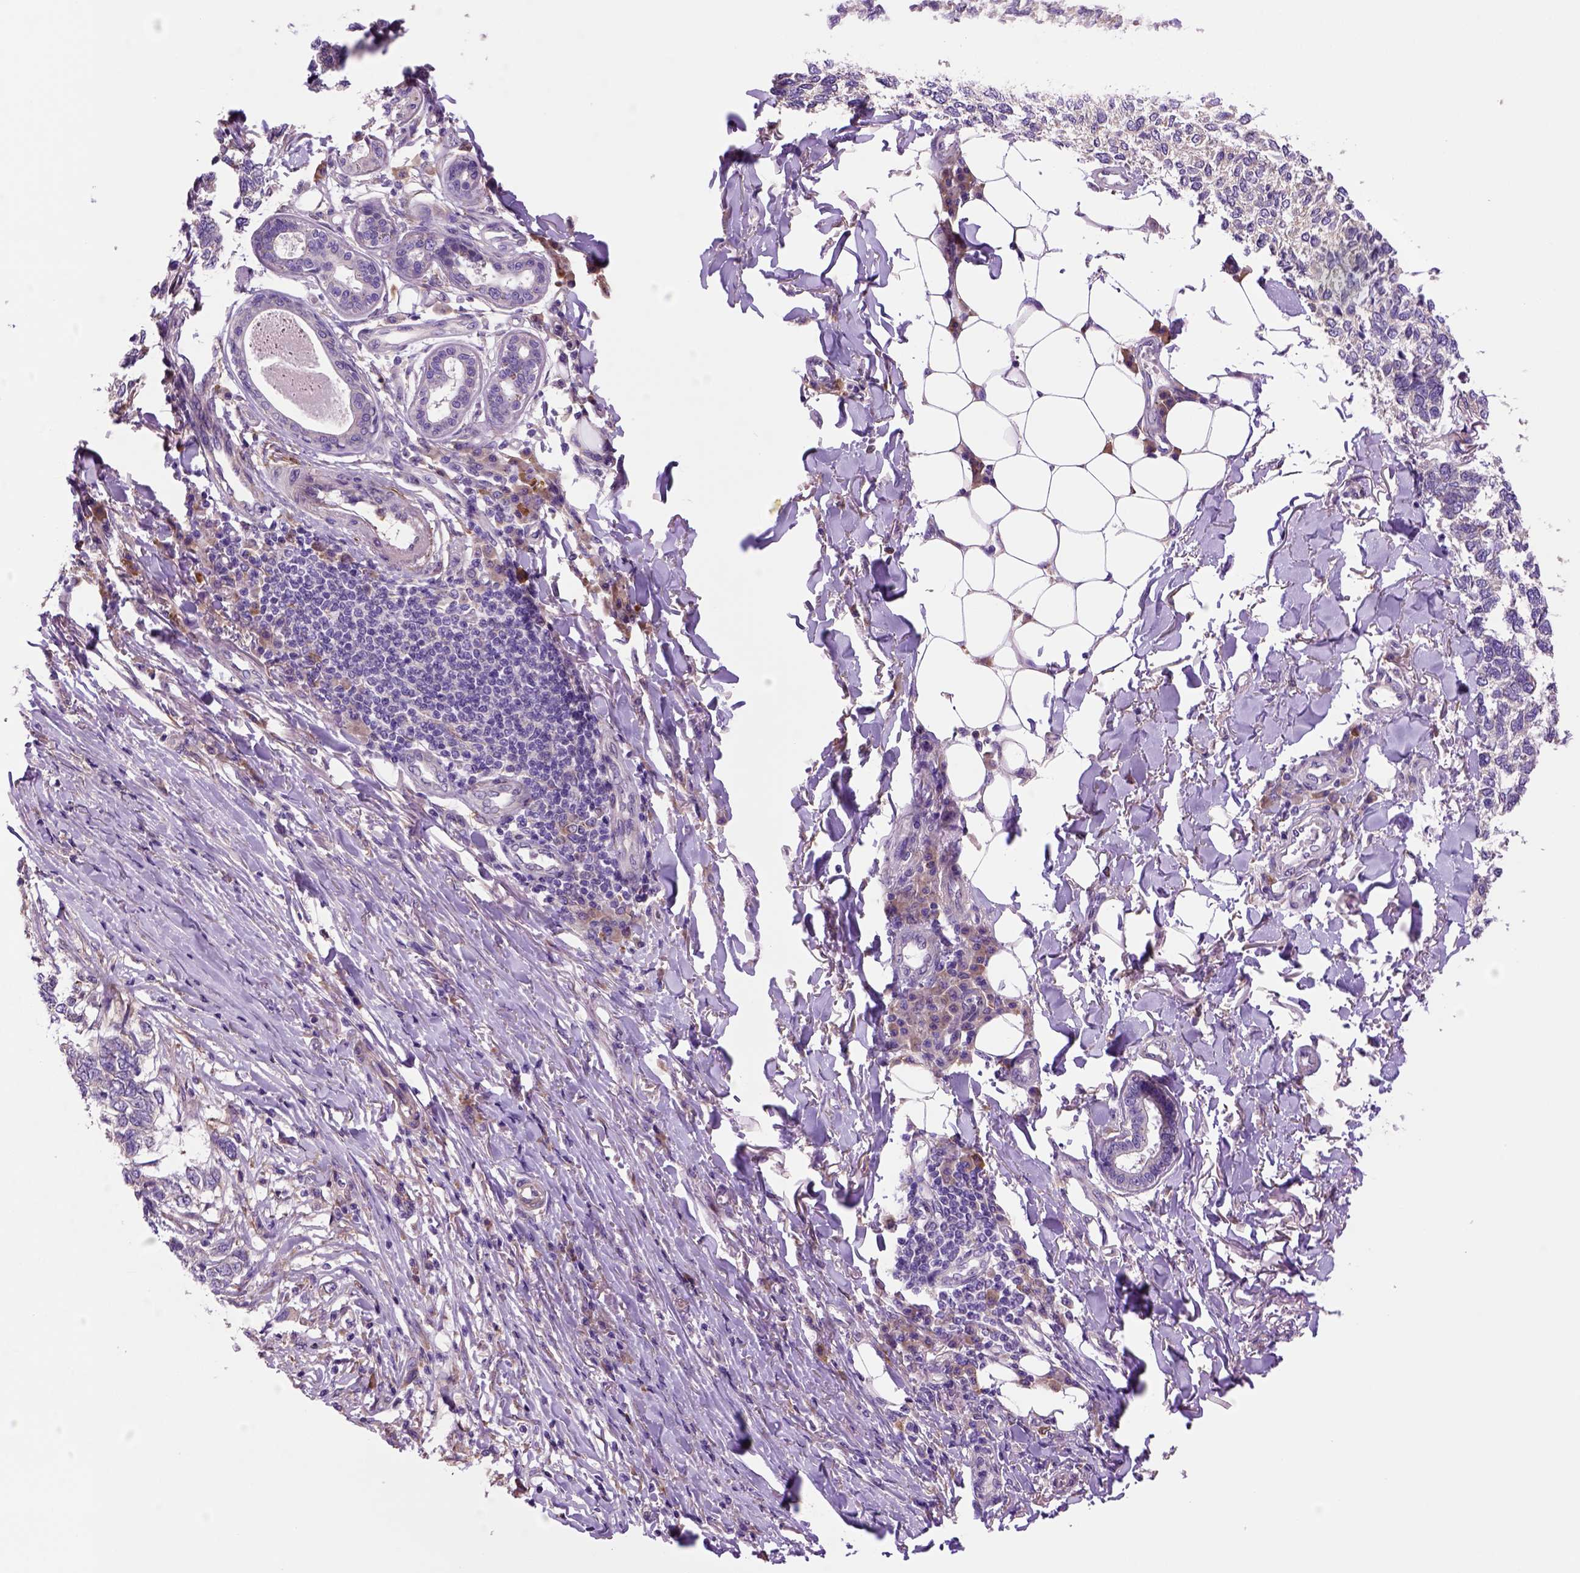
{"staining": {"intensity": "negative", "quantity": "none", "location": "none"}, "tissue": "skin cancer", "cell_type": "Tumor cells", "image_type": "cancer", "snomed": [{"axis": "morphology", "description": "Basal cell carcinoma"}, {"axis": "topography", "description": "Skin"}], "caption": "Histopathology image shows no significant protein staining in tumor cells of skin cancer (basal cell carcinoma).", "gene": "PIAS3", "patient": {"sex": "female", "age": 65}}